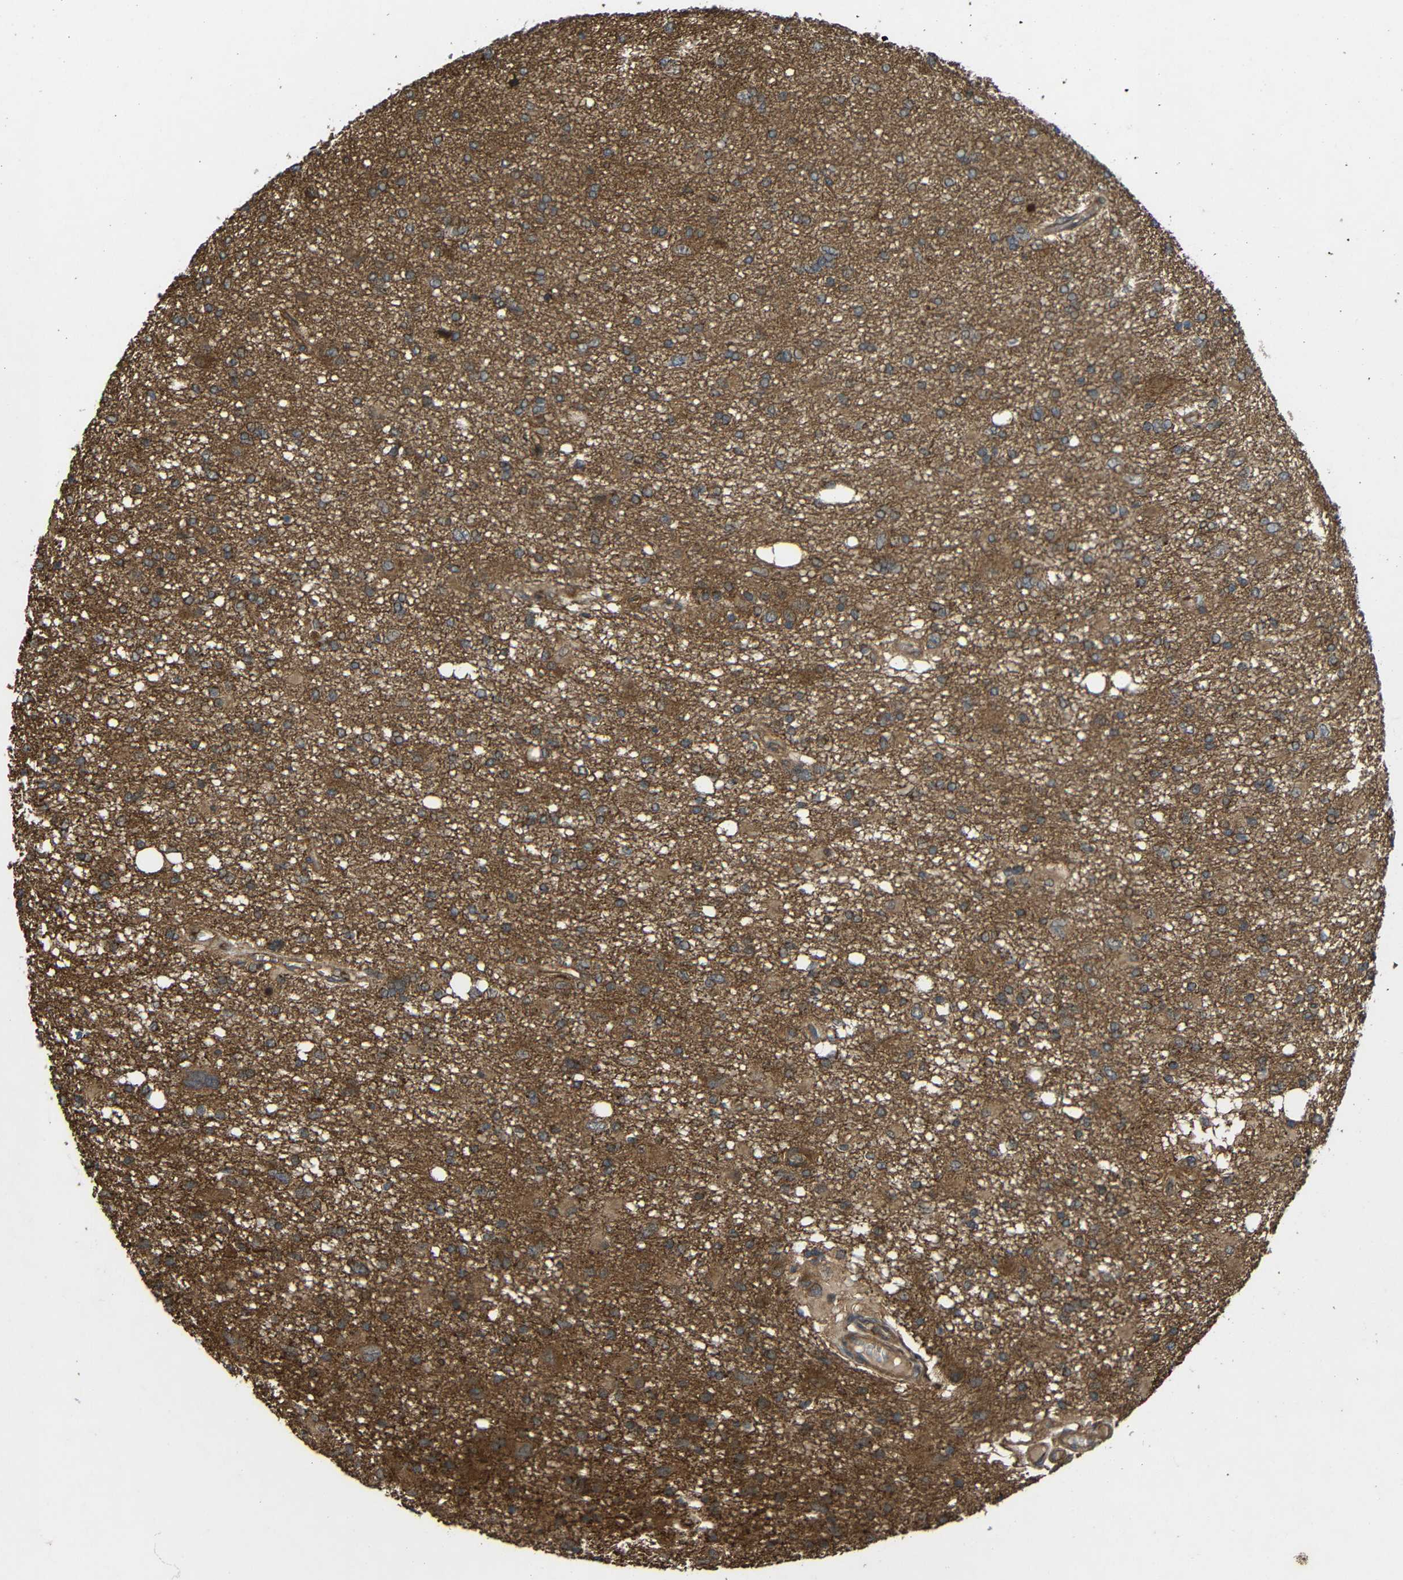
{"staining": {"intensity": "weak", "quantity": ">75%", "location": "cytoplasmic/membranous"}, "tissue": "glioma", "cell_type": "Tumor cells", "image_type": "cancer", "snomed": [{"axis": "morphology", "description": "Glioma, malignant, High grade"}, {"axis": "topography", "description": "Brain"}], "caption": "Protein staining demonstrates weak cytoplasmic/membranous positivity in approximately >75% of tumor cells in malignant glioma (high-grade).", "gene": "C1GALT1", "patient": {"sex": "female", "age": 59}}